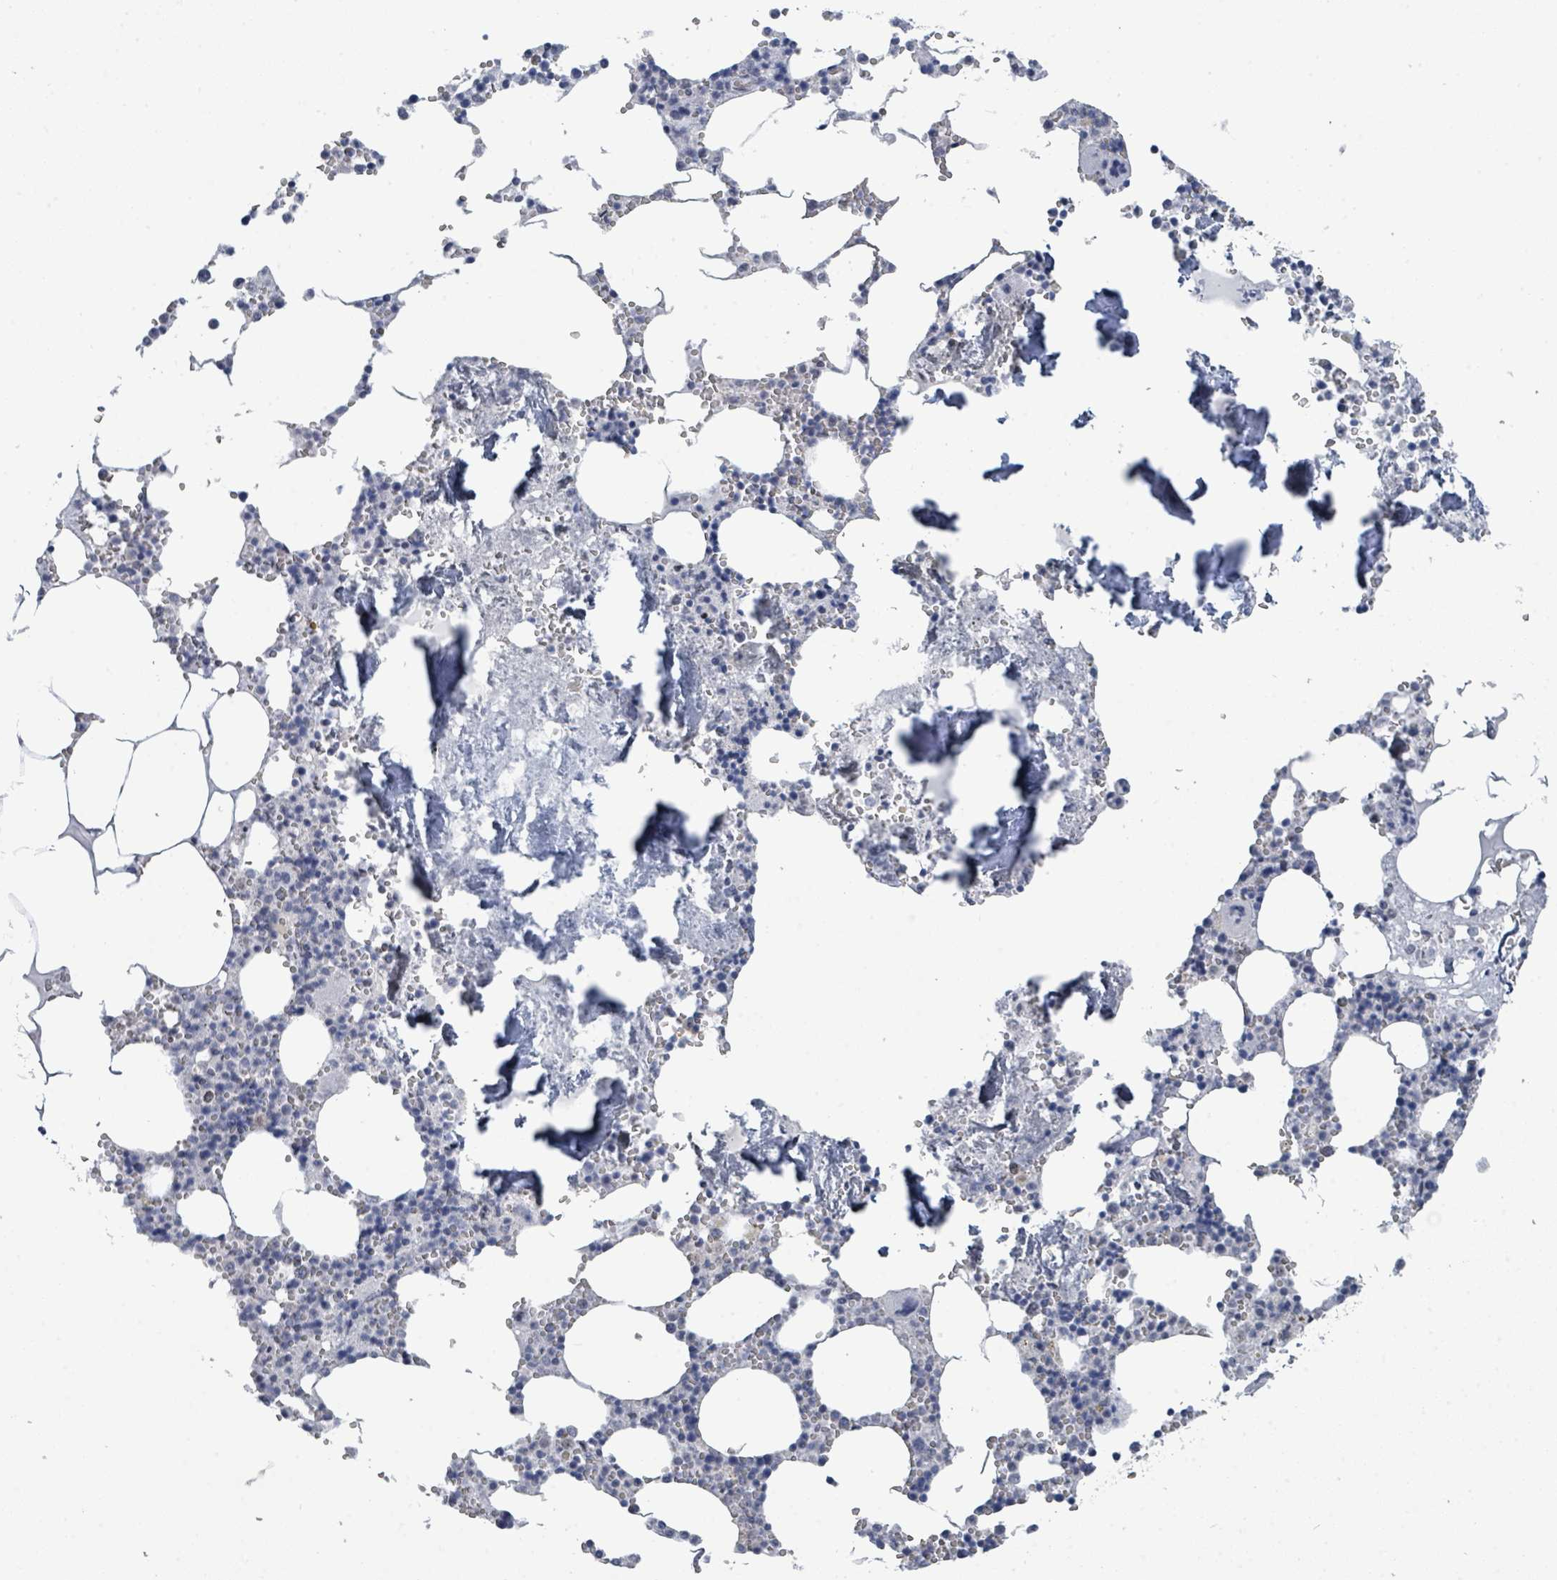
{"staining": {"intensity": "negative", "quantity": "none", "location": "none"}, "tissue": "bone marrow", "cell_type": "Hematopoietic cells", "image_type": "normal", "snomed": [{"axis": "morphology", "description": "Normal tissue, NOS"}, {"axis": "topography", "description": "Bone marrow"}], "caption": "Hematopoietic cells show no significant protein staining in normal bone marrow. Nuclei are stained in blue.", "gene": "CT45A10", "patient": {"sex": "male", "age": 54}}